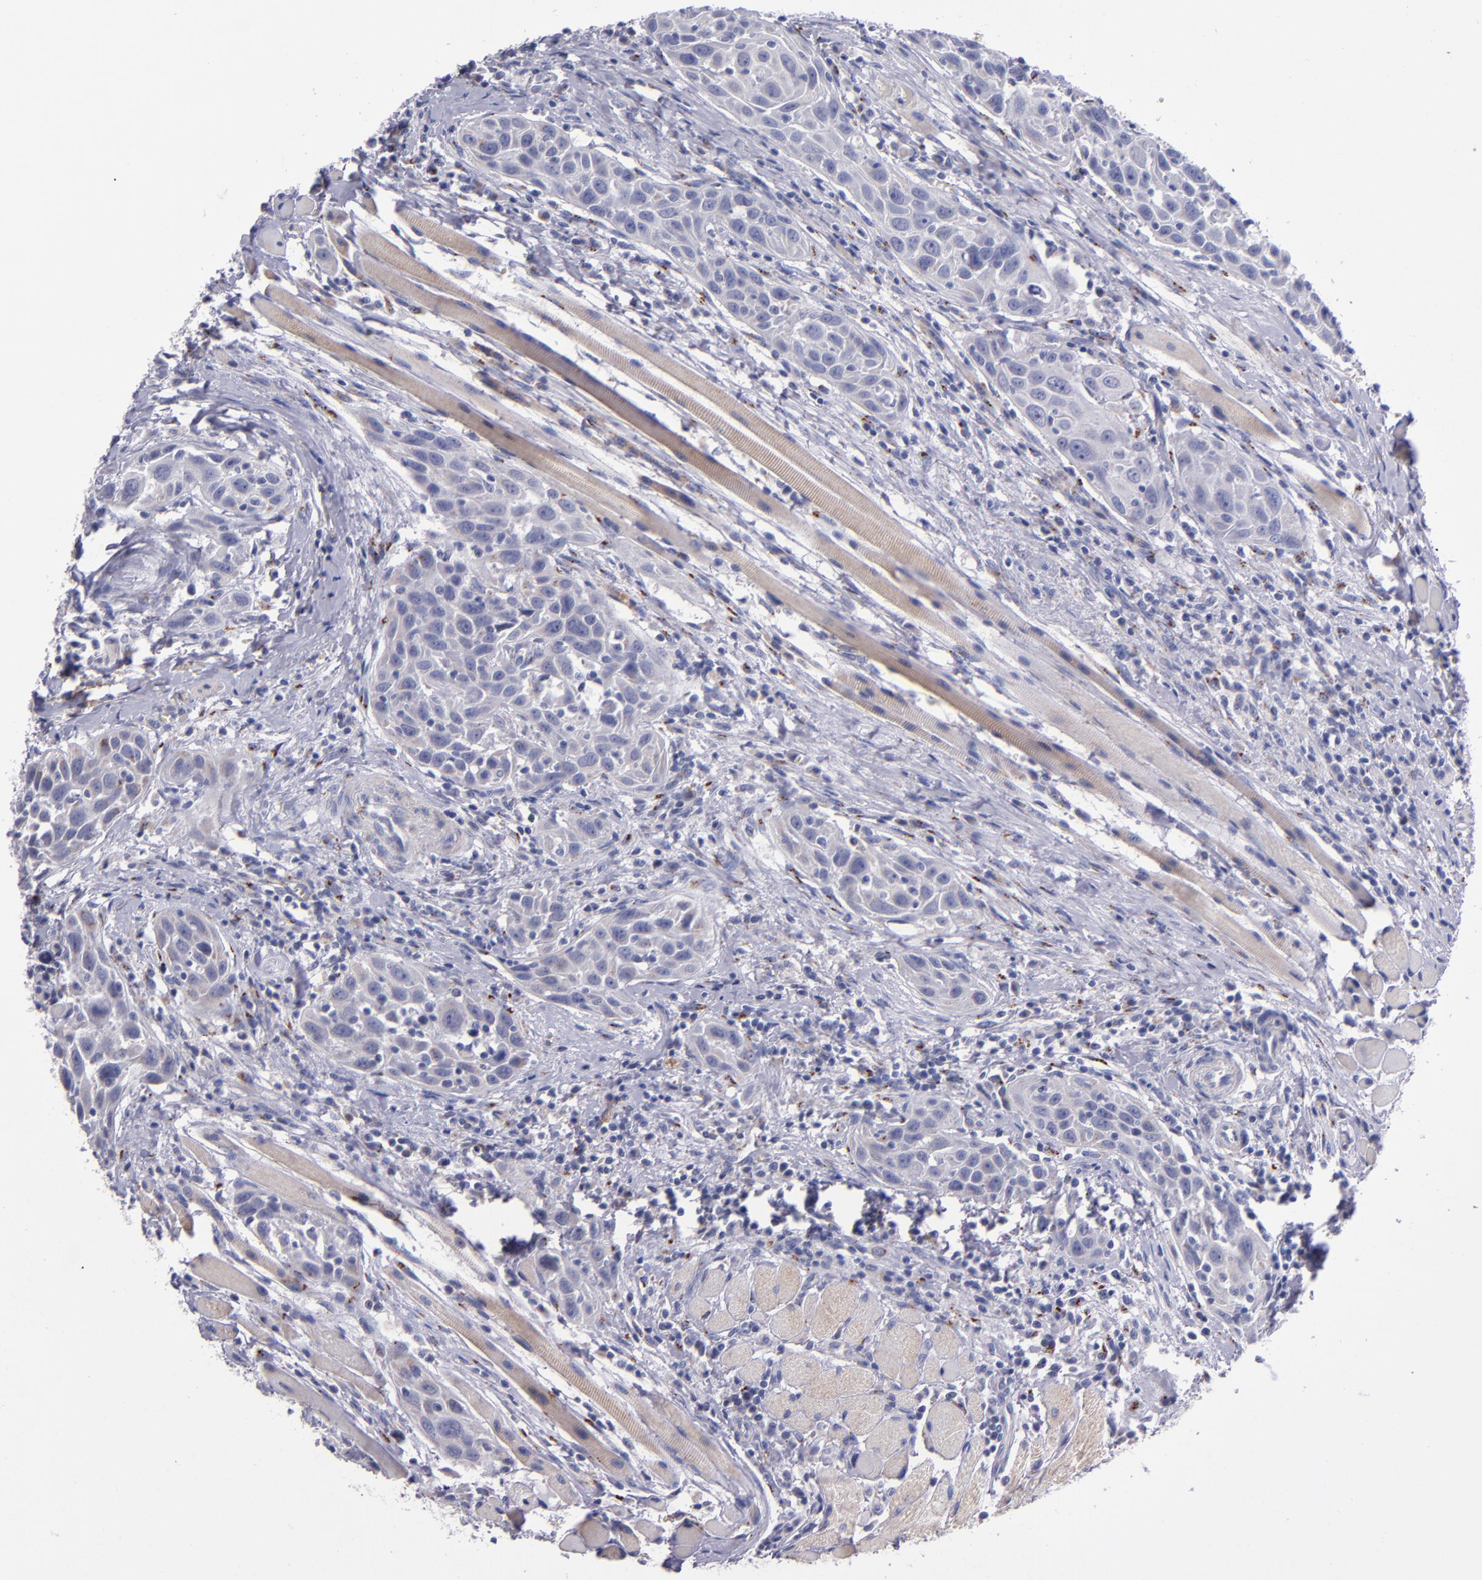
{"staining": {"intensity": "moderate", "quantity": "<25%", "location": "cytoplasmic/membranous"}, "tissue": "head and neck cancer", "cell_type": "Tumor cells", "image_type": "cancer", "snomed": [{"axis": "morphology", "description": "Squamous cell carcinoma, NOS"}, {"axis": "topography", "description": "Oral tissue"}, {"axis": "topography", "description": "Head-Neck"}], "caption": "About <25% of tumor cells in head and neck cancer show moderate cytoplasmic/membranous protein staining as visualized by brown immunohistochemical staining.", "gene": "RAB41", "patient": {"sex": "female", "age": 50}}